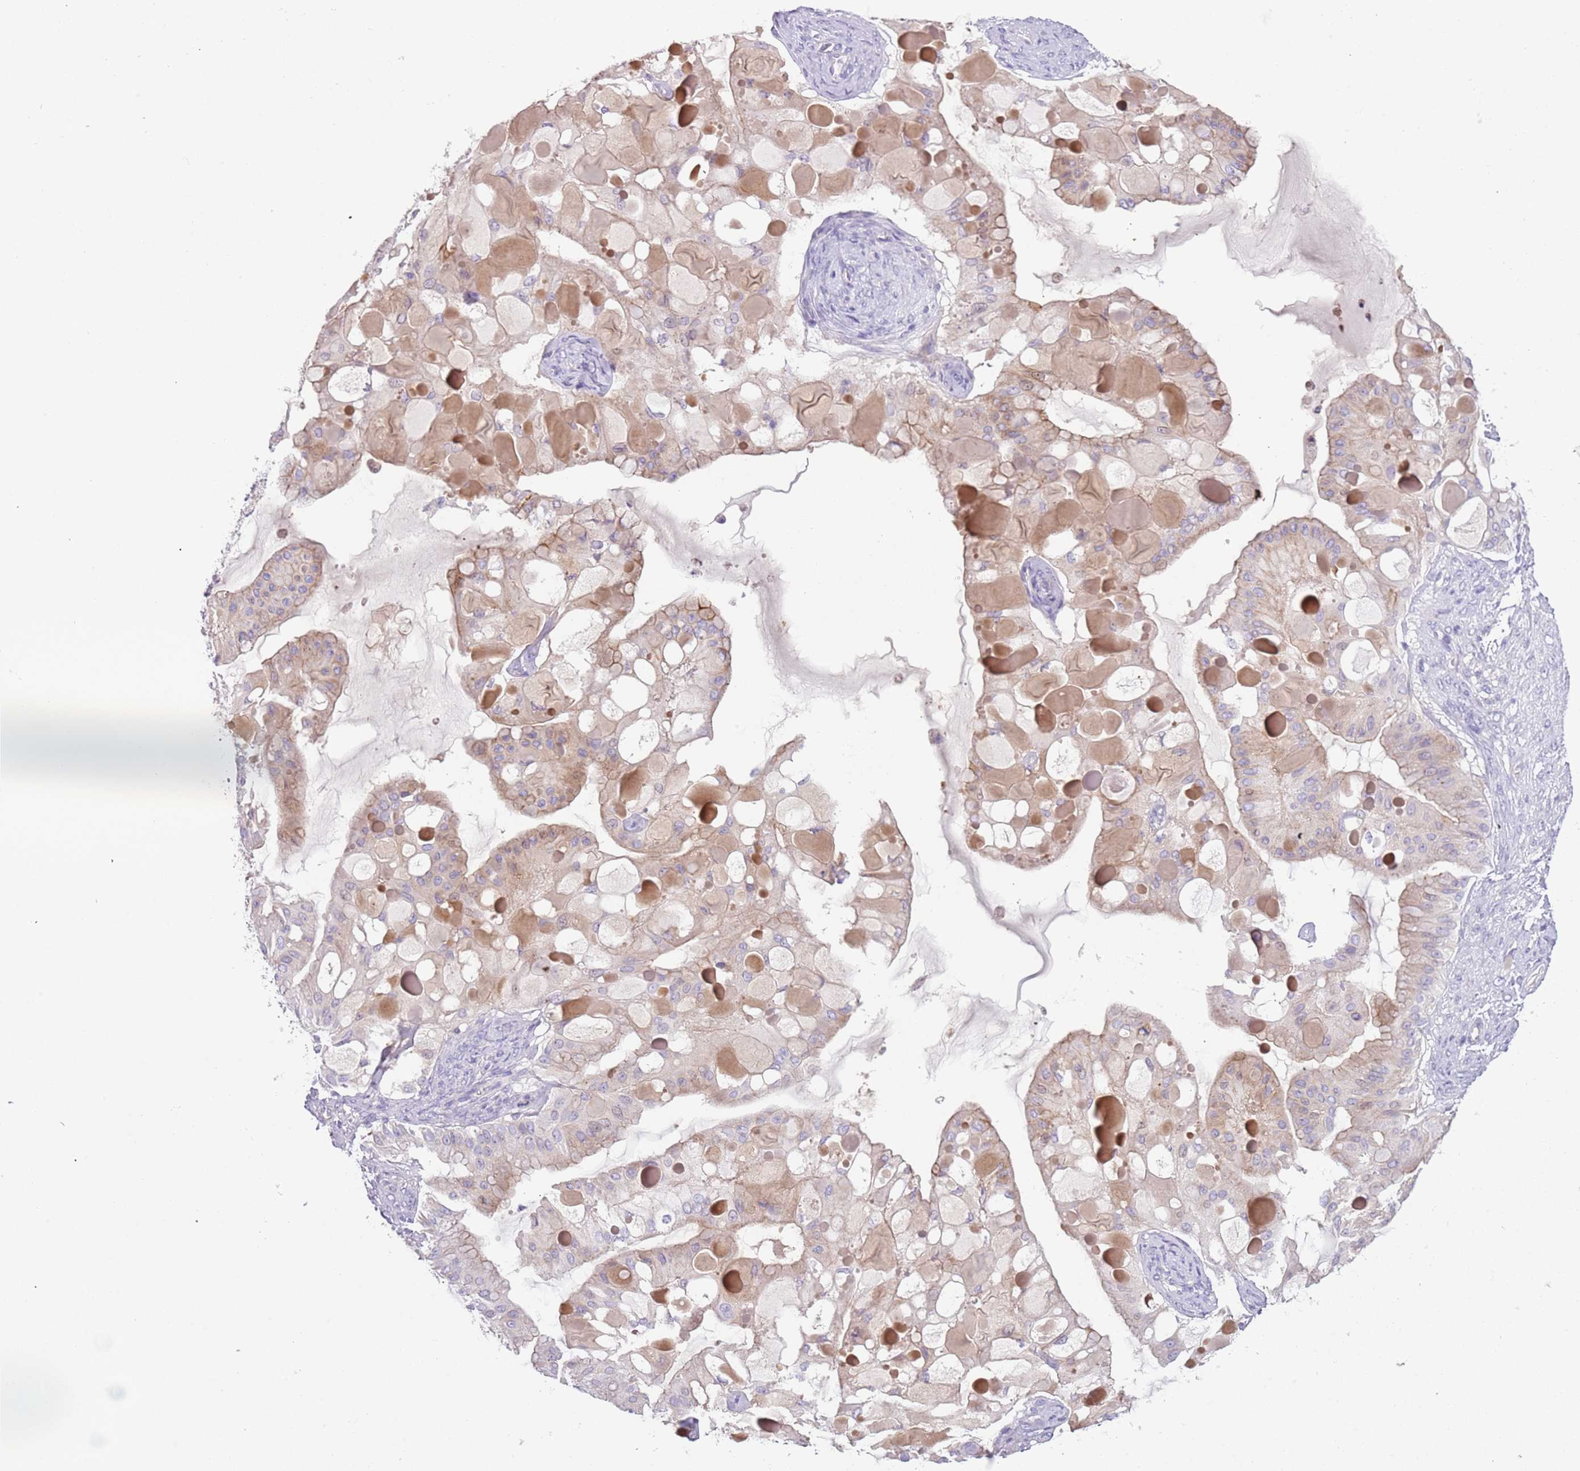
{"staining": {"intensity": "weak", "quantity": ">75%", "location": "cytoplasmic/membranous"}, "tissue": "ovarian cancer", "cell_type": "Tumor cells", "image_type": "cancer", "snomed": [{"axis": "morphology", "description": "Cystadenocarcinoma, mucinous, NOS"}, {"axis": "topography", "description": "Ovary"}], "caption": "Brown immunohistochemical staining in human mucinous cystadenocarcinoma (ovarian) shows weak cytoplasmic/membranous positivity in approximately >75% of tumor cells.", "gene": "C2CD3", "patient": {"sex": "female", "age": 61}}